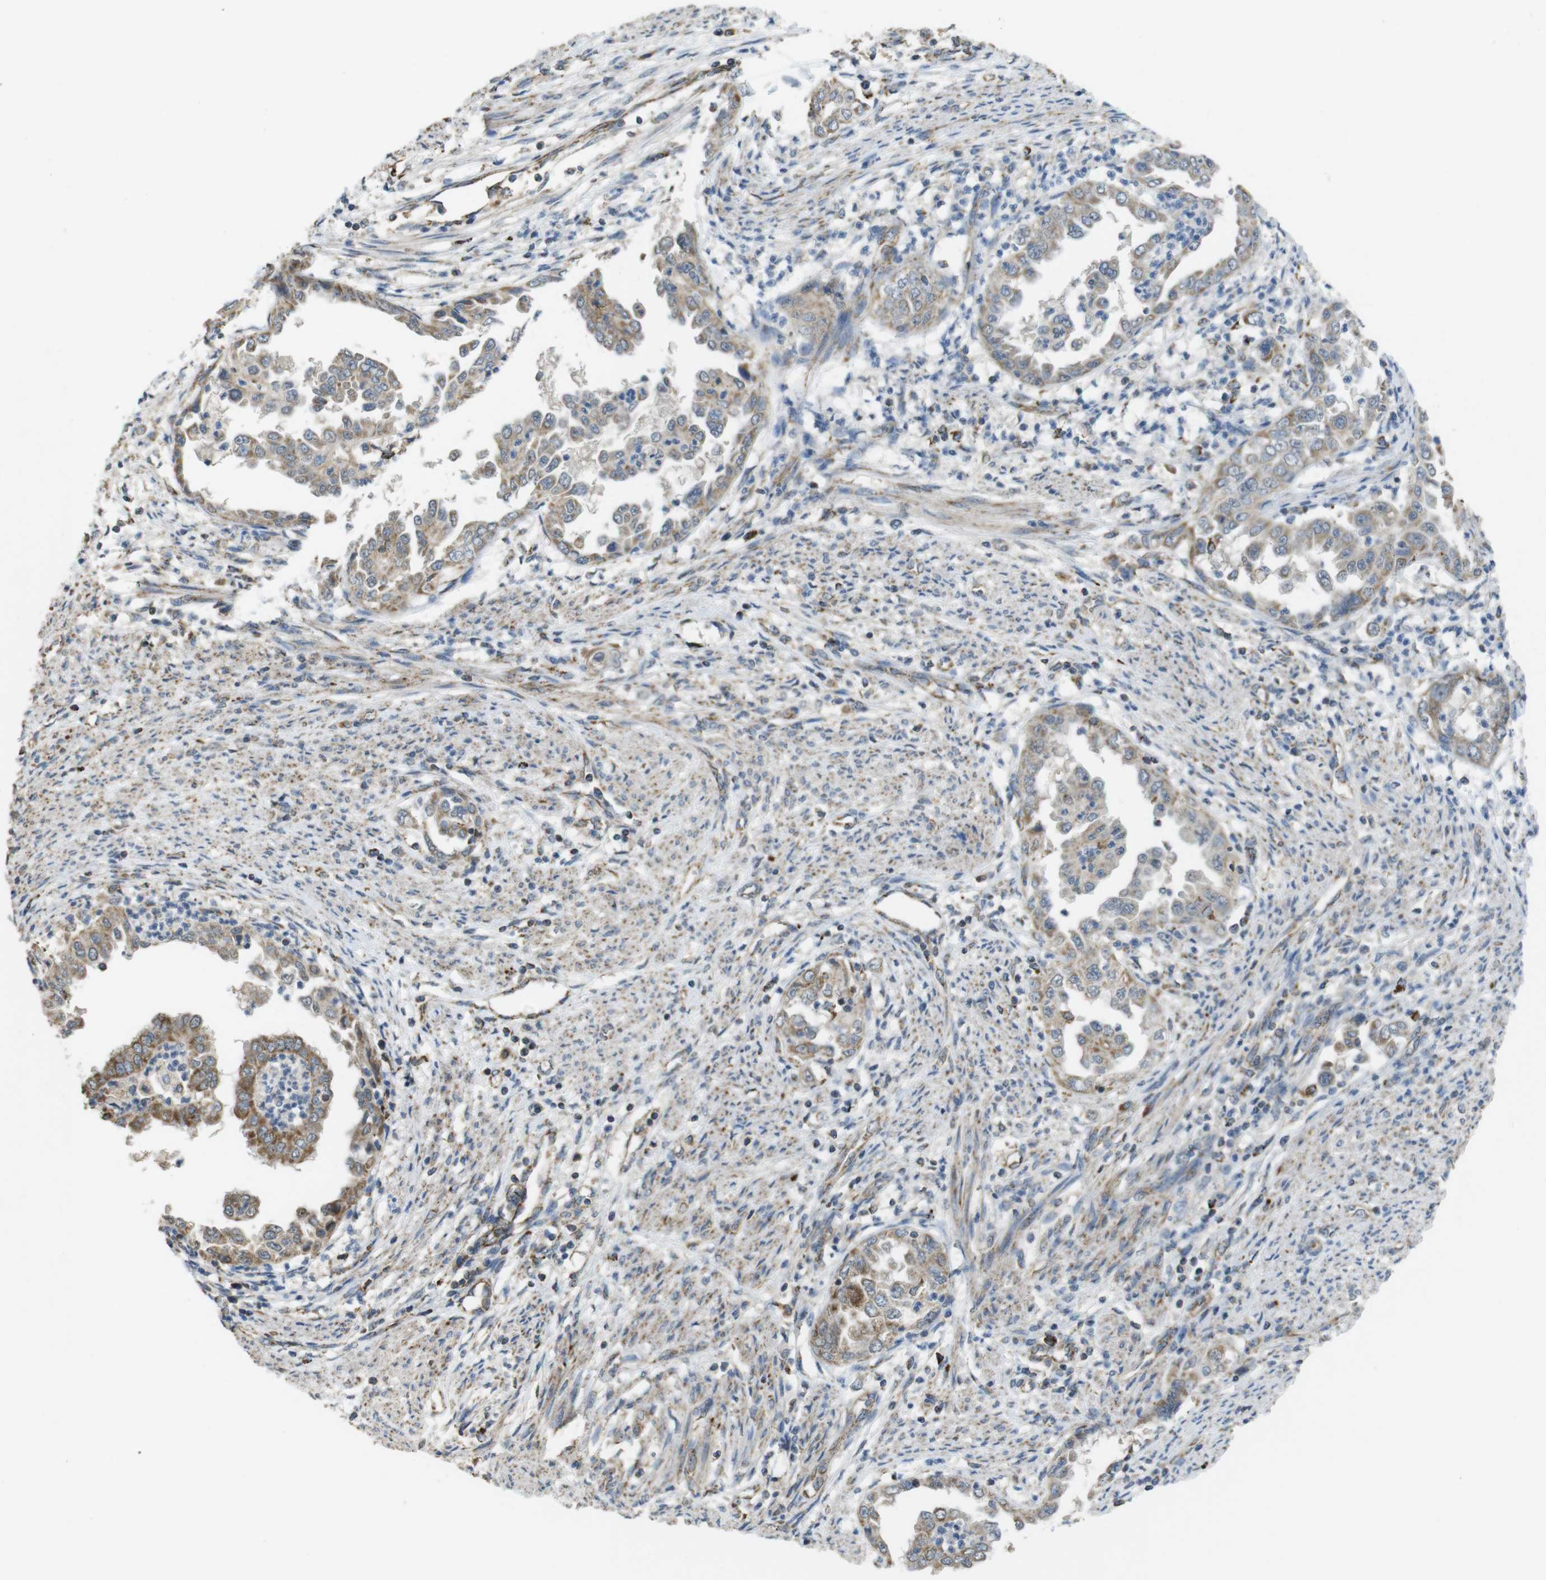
{"staining": {"intensity": "strong", "quantity": ">75%", "location": "cytoplasmic/membranous"}, "tissue": "endometrial cancer", "cell_type": "Tumor cells", "image_type": "cancer", "snomed": [{"axis": "morphology", "description": "Adenocarcinoma, NOS"}, {"axis": "topography", "description": "Endometrium"}], "caption": "This is an image of immunohistochemistry (IHC) staining of endometrial adenocarcinoma, which shows strong staining in the cytoplasmic/membranous of tumor cells.", "gene": "CALHM2", "patient": {"sex": "female", "age": 85}}